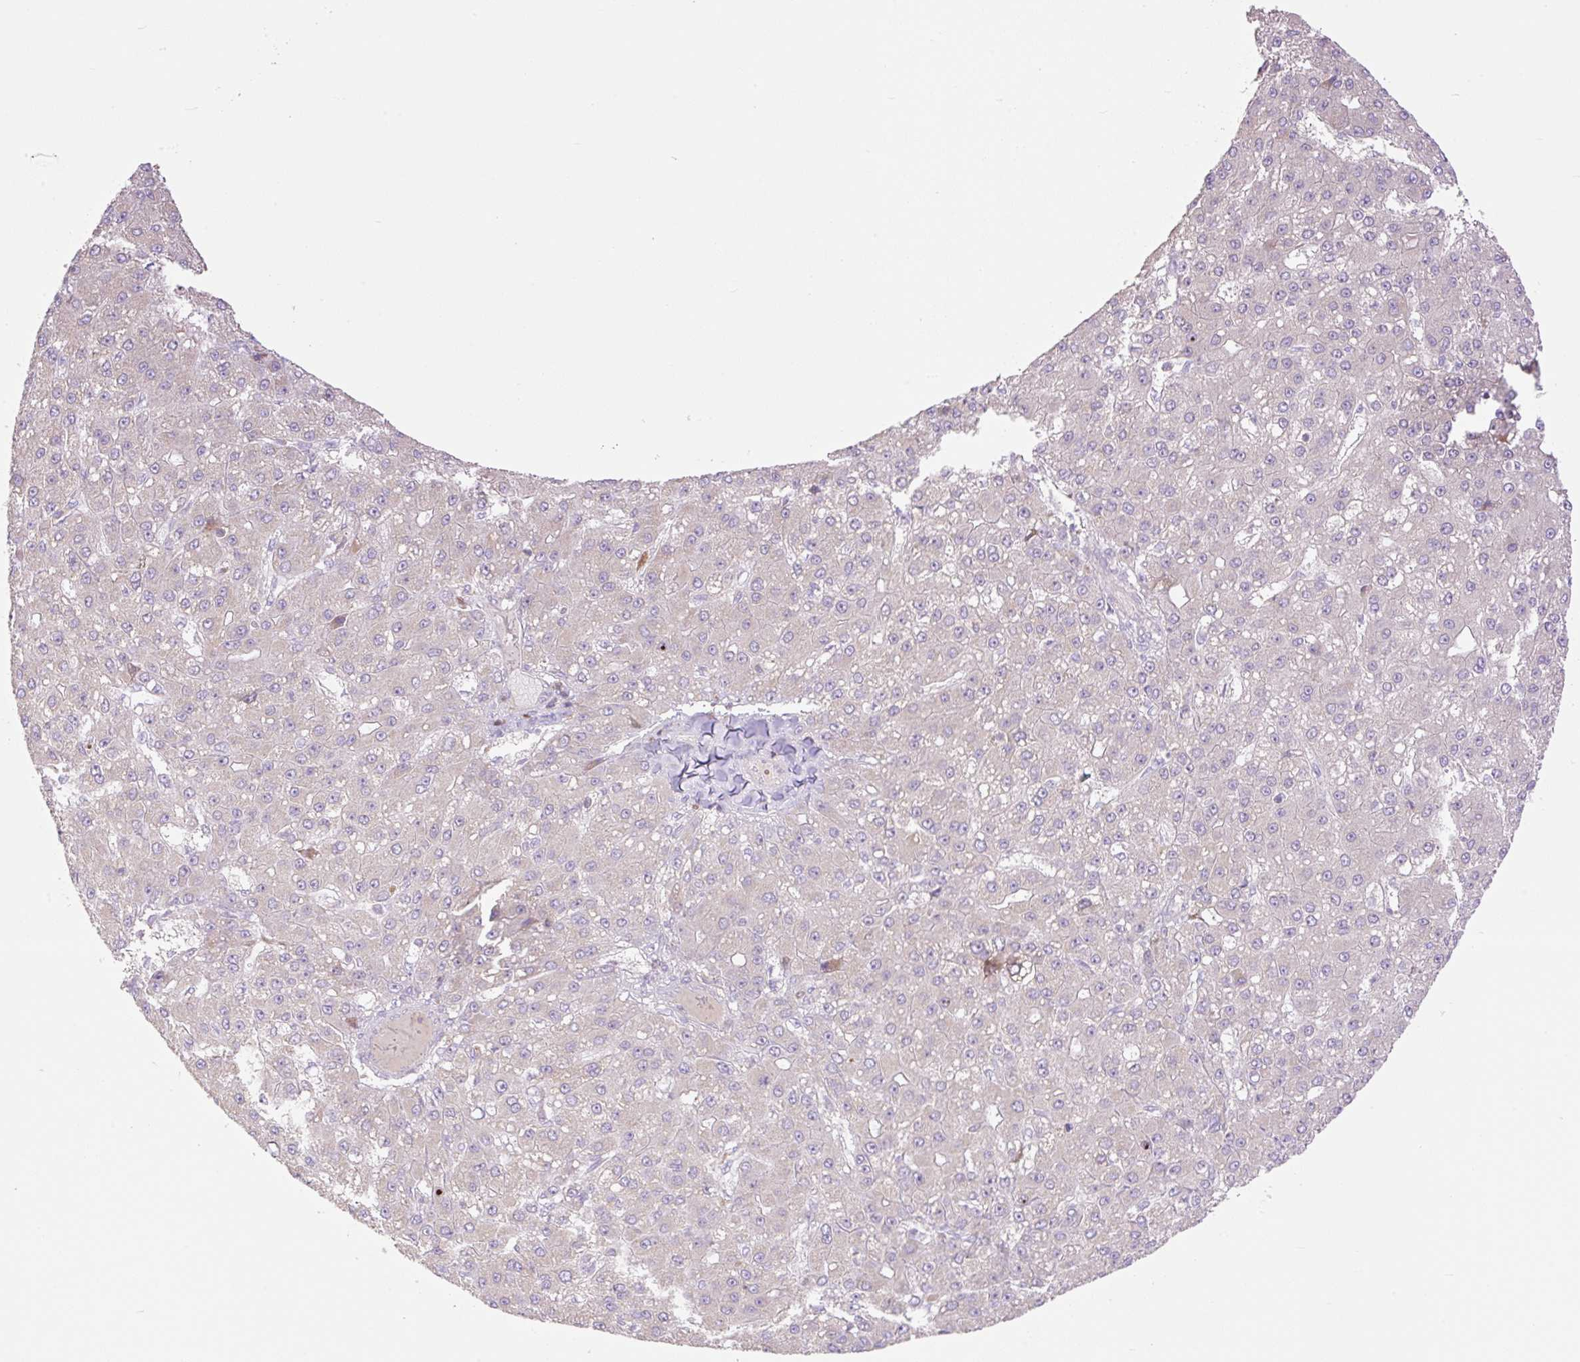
{"staining": {"intensity": "negative", "quantity": "none", "location": "none"}, "tissue": "liver cancer", "cell_type": "Tumor cells", "image_type": "cancer", "snomed": [{"axis": "morphology", "description": "Carcinoma, Hepatocellular, NOS"}, {"axis": "topography", "description": "Liver"}], "caption": "Liver cancer was stained to show a protein in brown. There is no significant staining in tumor cells. The staining is performed using DAB brown chromogen with nuclei counter-stained in using hematoxylin.", "gene": "VPS25", "patient": {"sex": "male", "age": 67}}